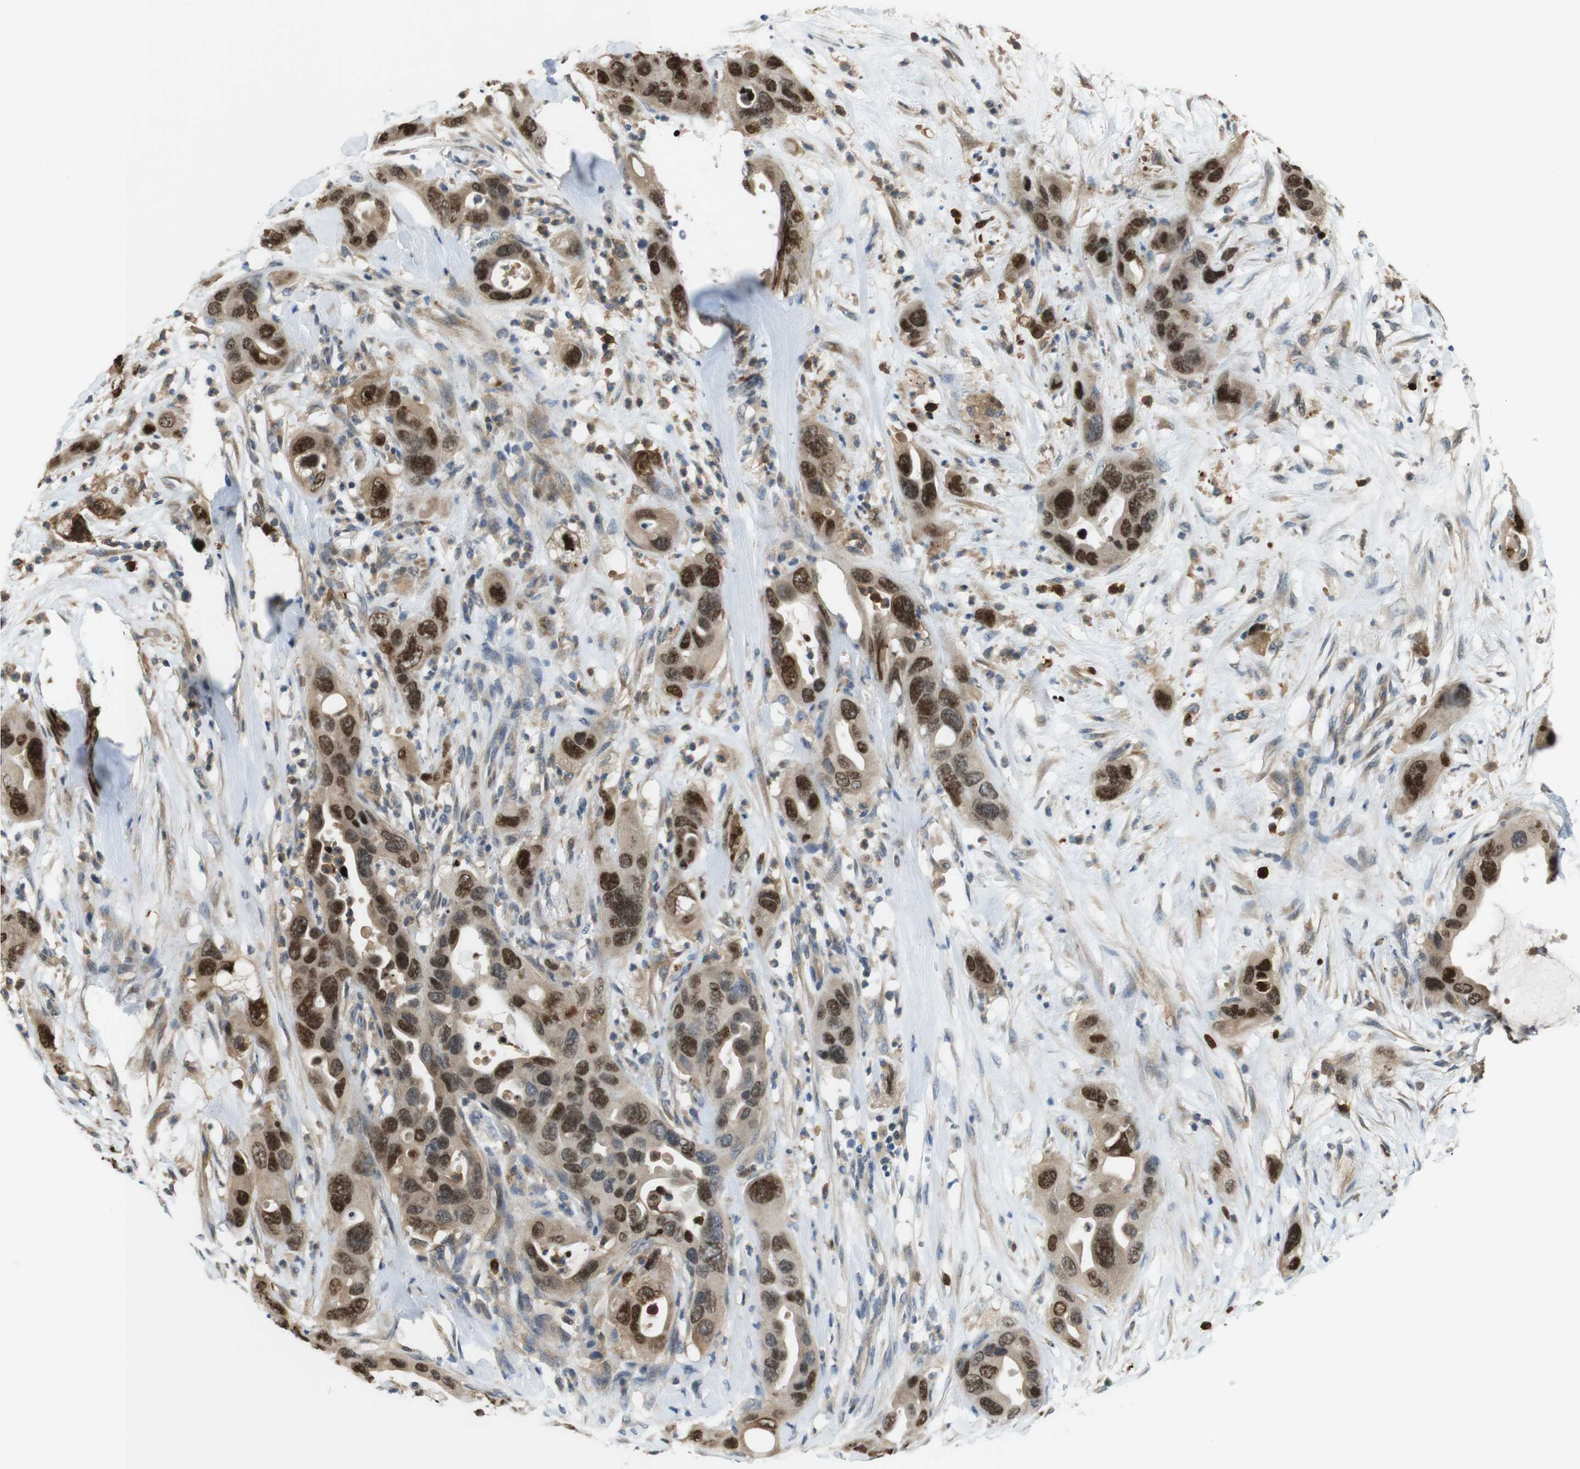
{"staining": {"intensity": "strong", "quantity": ">75%", "location": "cytoplasmic/membranous,nuclear"}, "tissue": "pancreatic cancer", "cell_type": "Tumor cells", "image_type": "cancer", "snomed": [{"axis": "morphology", "description": "Adenocarcinoma, NOS"}, {"axis": "topography", "description": "Pancreas"}], "caption": "Immunohistochemistry (DAB (3,3'-diaminobenzidine)) staining of human pancreatic adenocarcinoma displays strong cytoplasmic/membranous and nuclear protein expression in about >75% of tumor cells.", "gene": "PCDH10", "patient": {"sex": "female", "age": 71}}